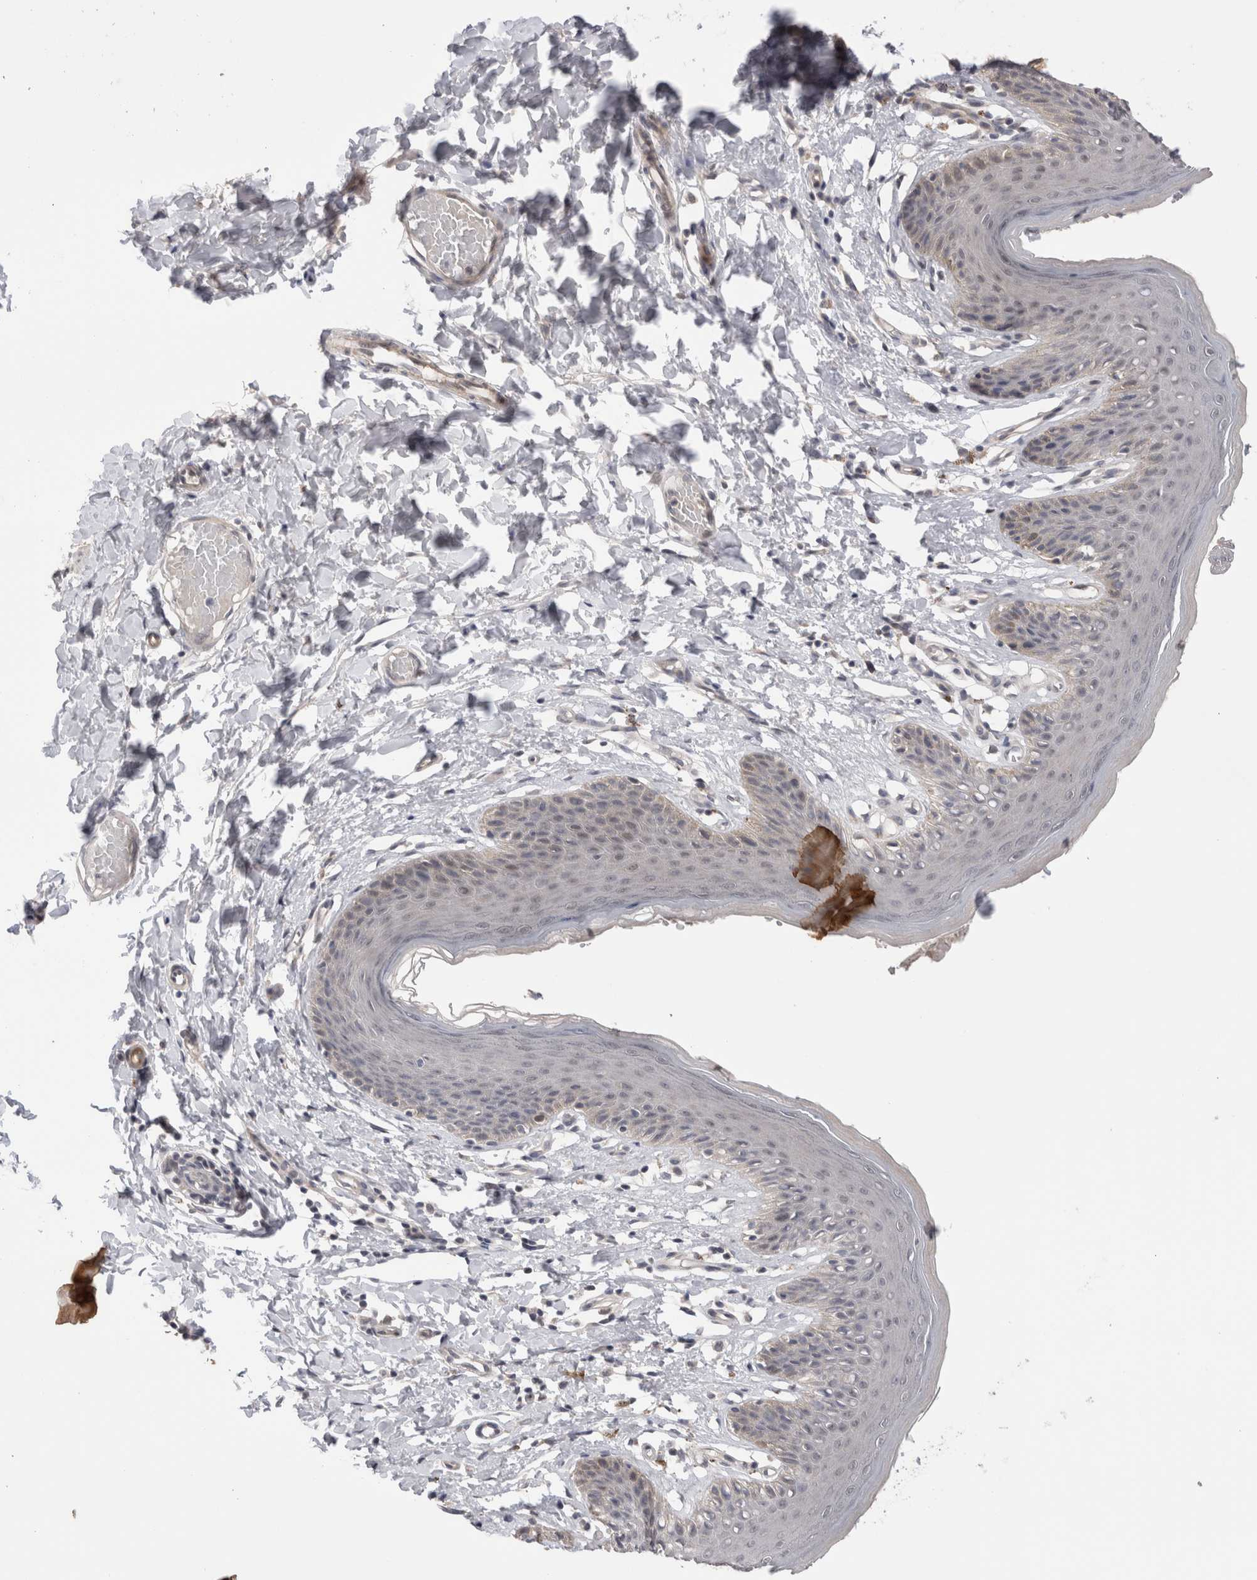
{"staining": {"intensity": "weak", "quantity": "25%-75%", "location": "cytoplasmic/membranous"}, "tissue": "skin", "cell_type": "Epidermal cells", "image_type": "normal", "snomed": [{"axis": "morphology", "description": "Normal tissue, NOS"}, {"axis": "topography", "description": "Vulva"}], "caption": "About 25%-75% of epidermal cells in normal human skin exhibit weak cytoplasmic/membranous protein expression as visualized by brown immunohistochemical staining.", "gene": "CRYBG1", "patient": {"sex": "female", "age": 66}}